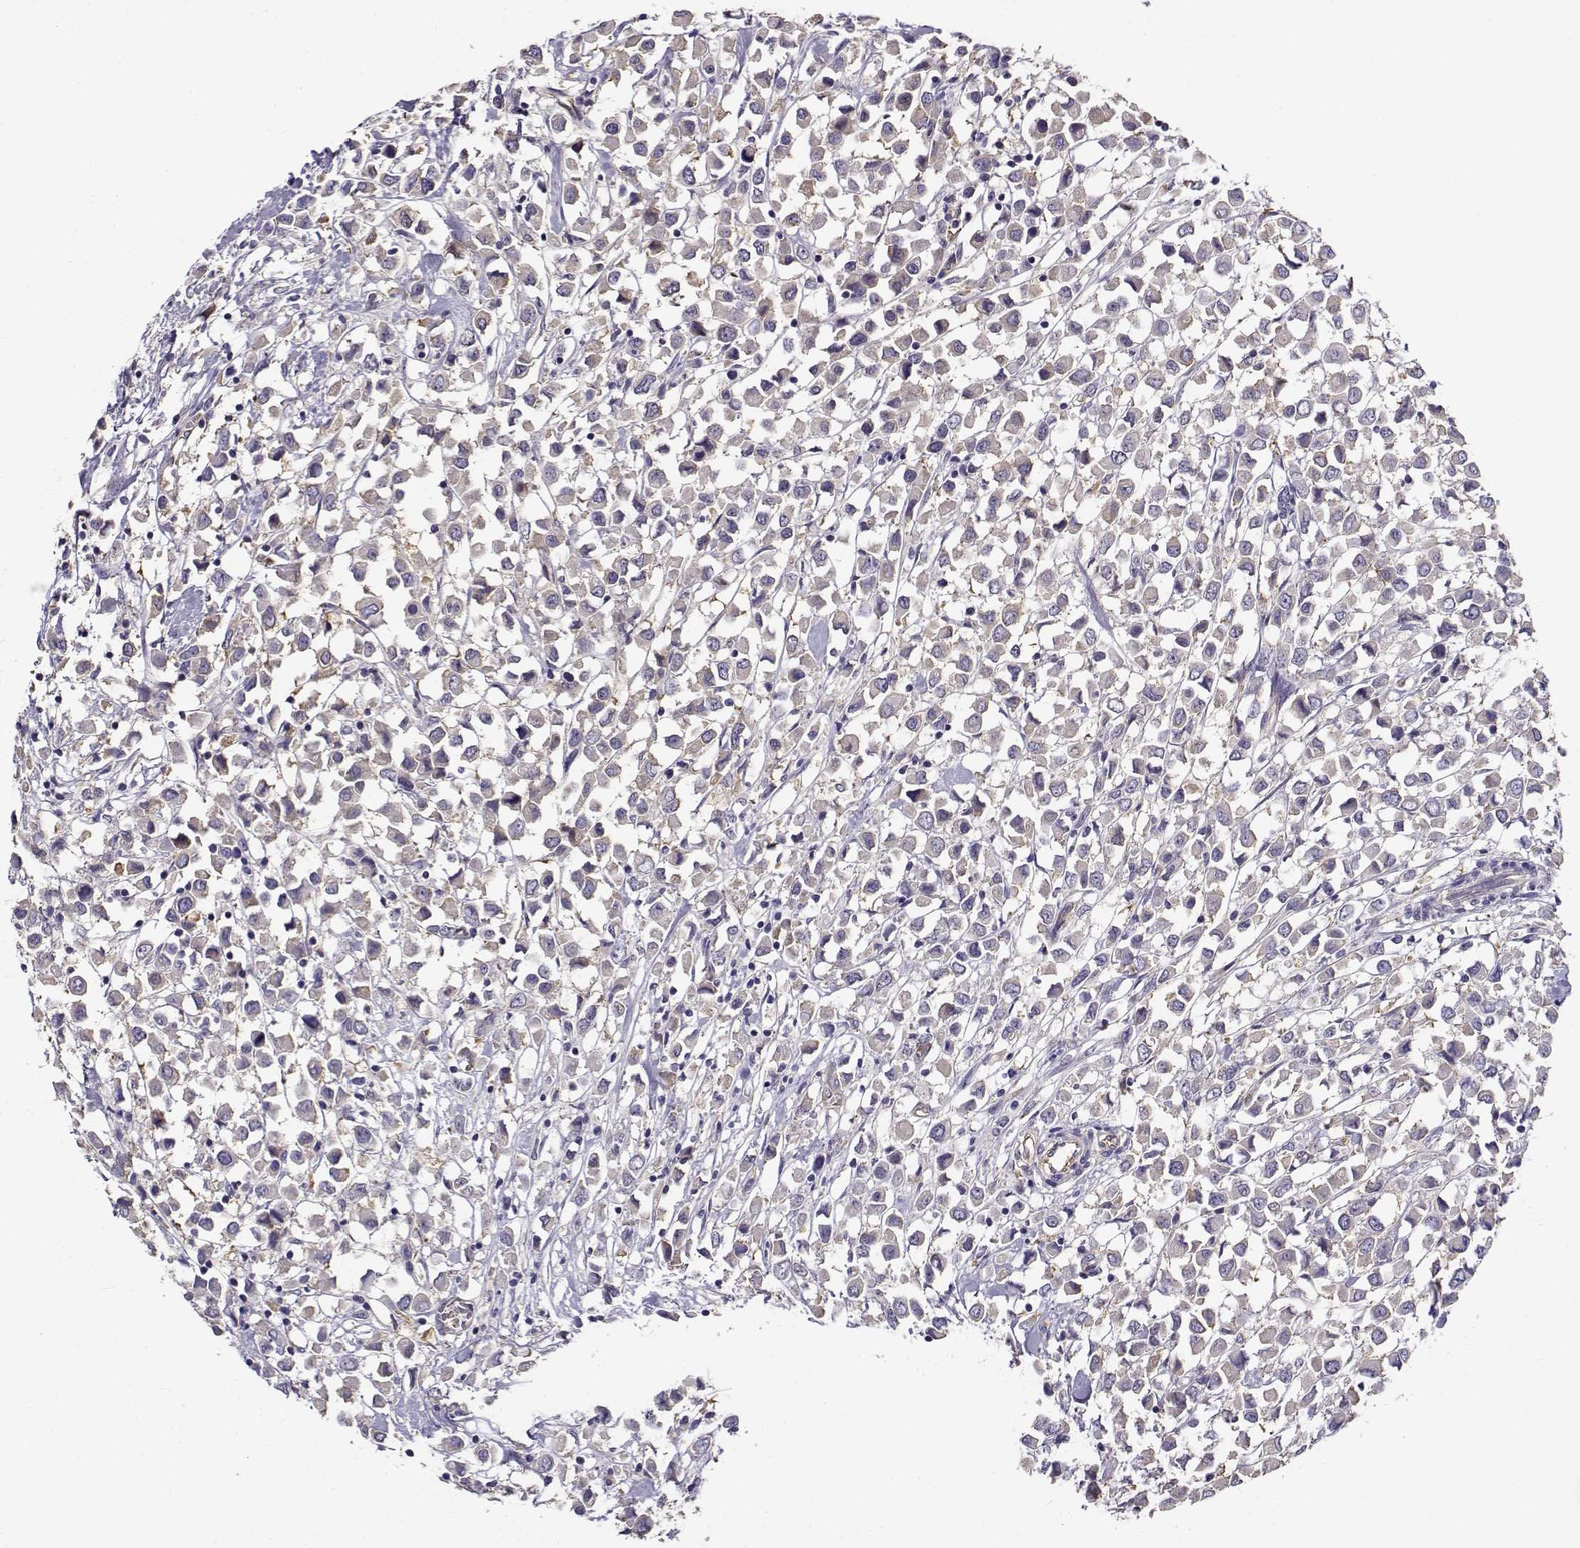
{"staining": {"intensity": "negative", "quantity": "none", "location": "none"}, "tissue": "breast cancer", "cell_type": "Tumor cells", "image_type": "cancer", "snomed": [{"axis": "morphology", "description": "Duct carcinoma"}, {"axis": "topography", "description": "Breast"}], "caption": "Tumor cells show no significant protein expression in invasive ductal carcinoma (breast).", "gene": "BEND6", "patient": {"sex": "female", "age": 61}}